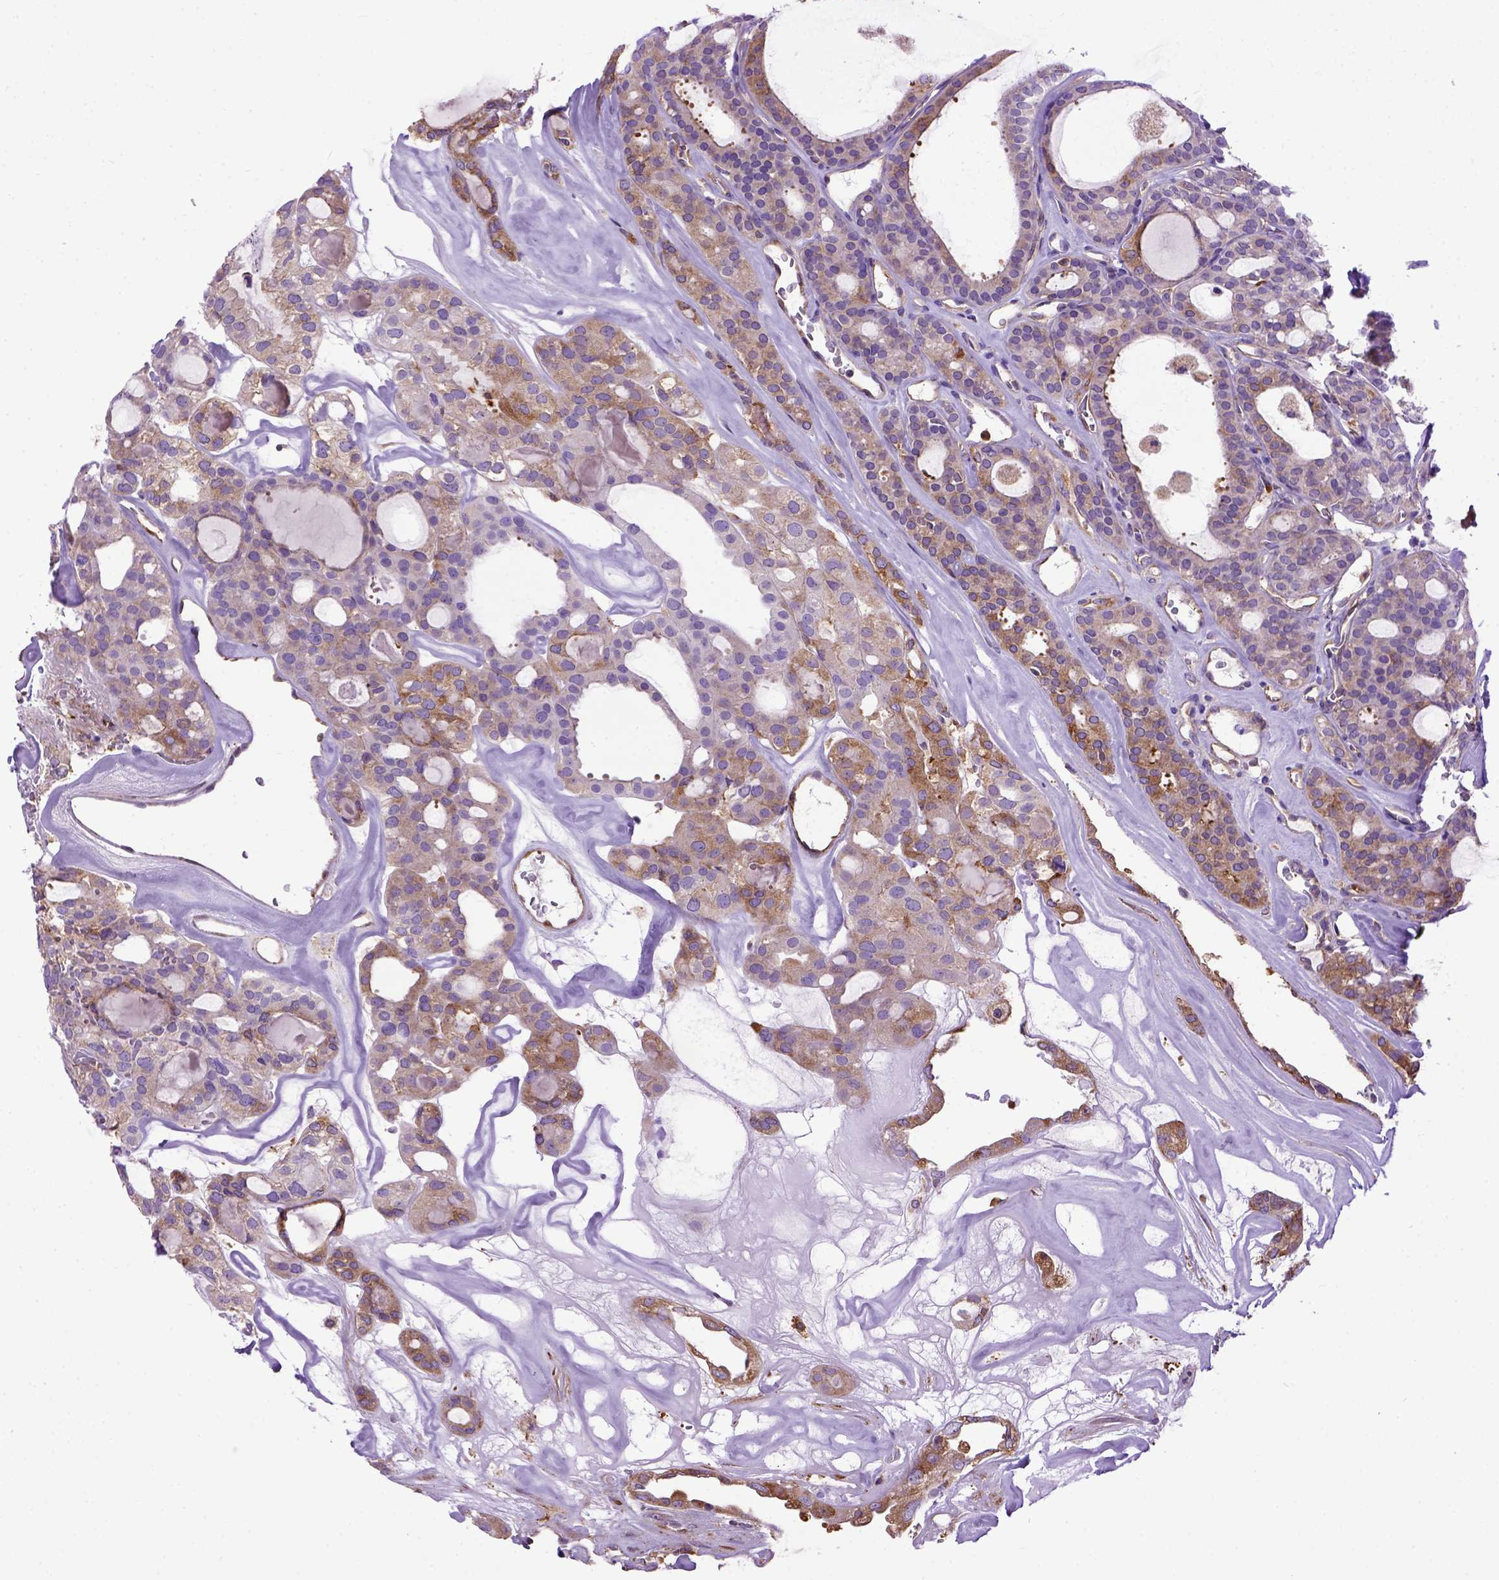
{"staining": {"intensity": "weak", "quantity": "25%-75%", "location": "cytoplasmic/membranous"}, "tissue": "thyroid cancer", "cell_type": "Tumor cells", "image_type": "cancer", "snomed": [{"axis": "morphology", "description": "Follicular adenoma carcinoma, NOS"}, {"axis": "topography", "description": "Thyroid gland"}], "caption": "Immunohistochemistry (IHC) histopathology image of human follicular adenoma carcinoma (thyroid) stained for a protein (brown), which exhibits low levels of weak cytoplasmic/membranous expression in approximately 25%-75% of tumor cells.", "gene": "MVP", "patient": {"sex": "male", "age": 75}}